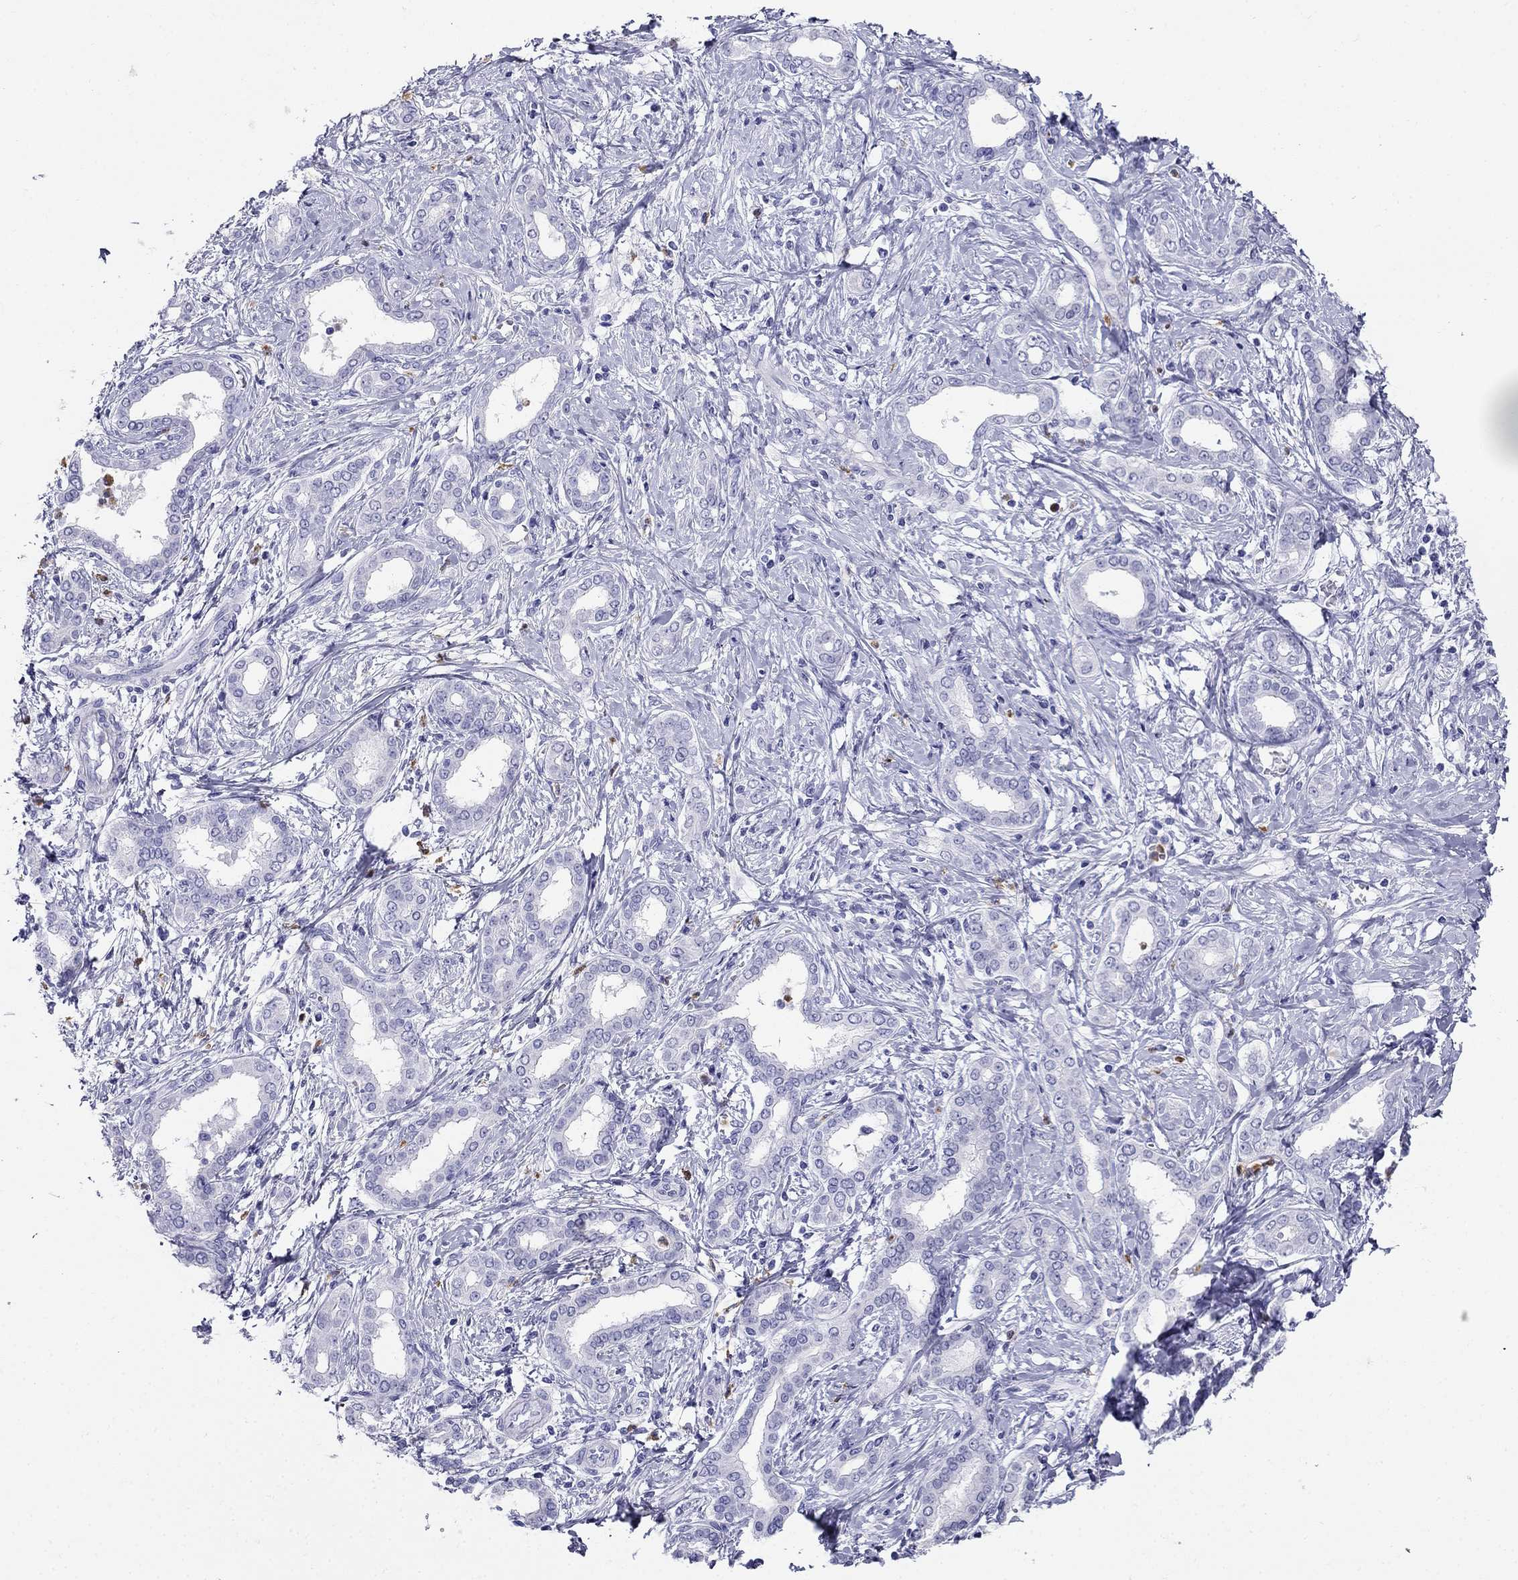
{"staining": {"intensity": "negative", "quantity": "none", "location": "none"}, "tissue": "liver cancer", "cell_type": "Tumor cells", "image_type": "cancer", "snomed": [{"axis": "morphology", "description": "Cholangiocarcinoma"}, {"axis": "topography", "description": "Liver"}], "caption": "IHC of cholangiocarcinoma (liver) shows no staining in tumor cells.", "gene": "PPP1R36", "patient": {"sex": "female", "age": 47}}